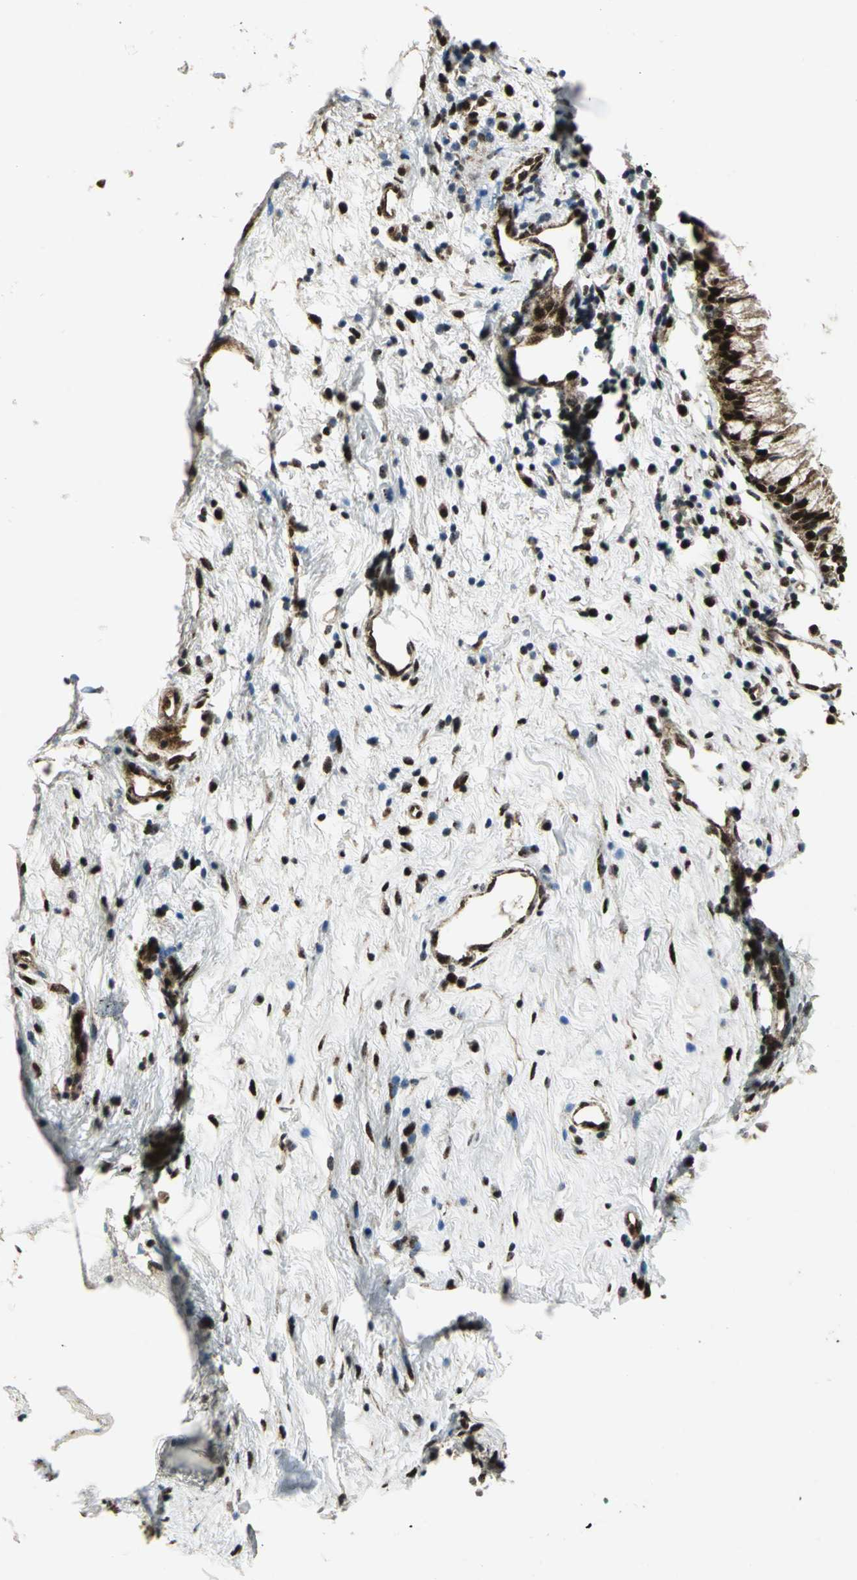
{"staining": {"intensity": "strong", "quantity": ">75%", "location": "cytoplasmic/membranous,nuclear"}, "tissue": "nasopharynx", "cell_type": "Respiratory epithelial cells", "image_type": "normal", "snomed": [{"axis": "morphology", "description": "Normal tissue, NOS"}, {"axis": "topography", "description": "Nasopharynx"}], "caption": "Immunohistochemistry histopathology image of normal human nasopharynx stained for a protein (brown), which exhibits high levels of strong cytoplasmic/membranous,nuclear expression in about >75% of respiratory epithelial cells.", "gene": "COPS5", "patient": {"sex": "male", "age": 21}}